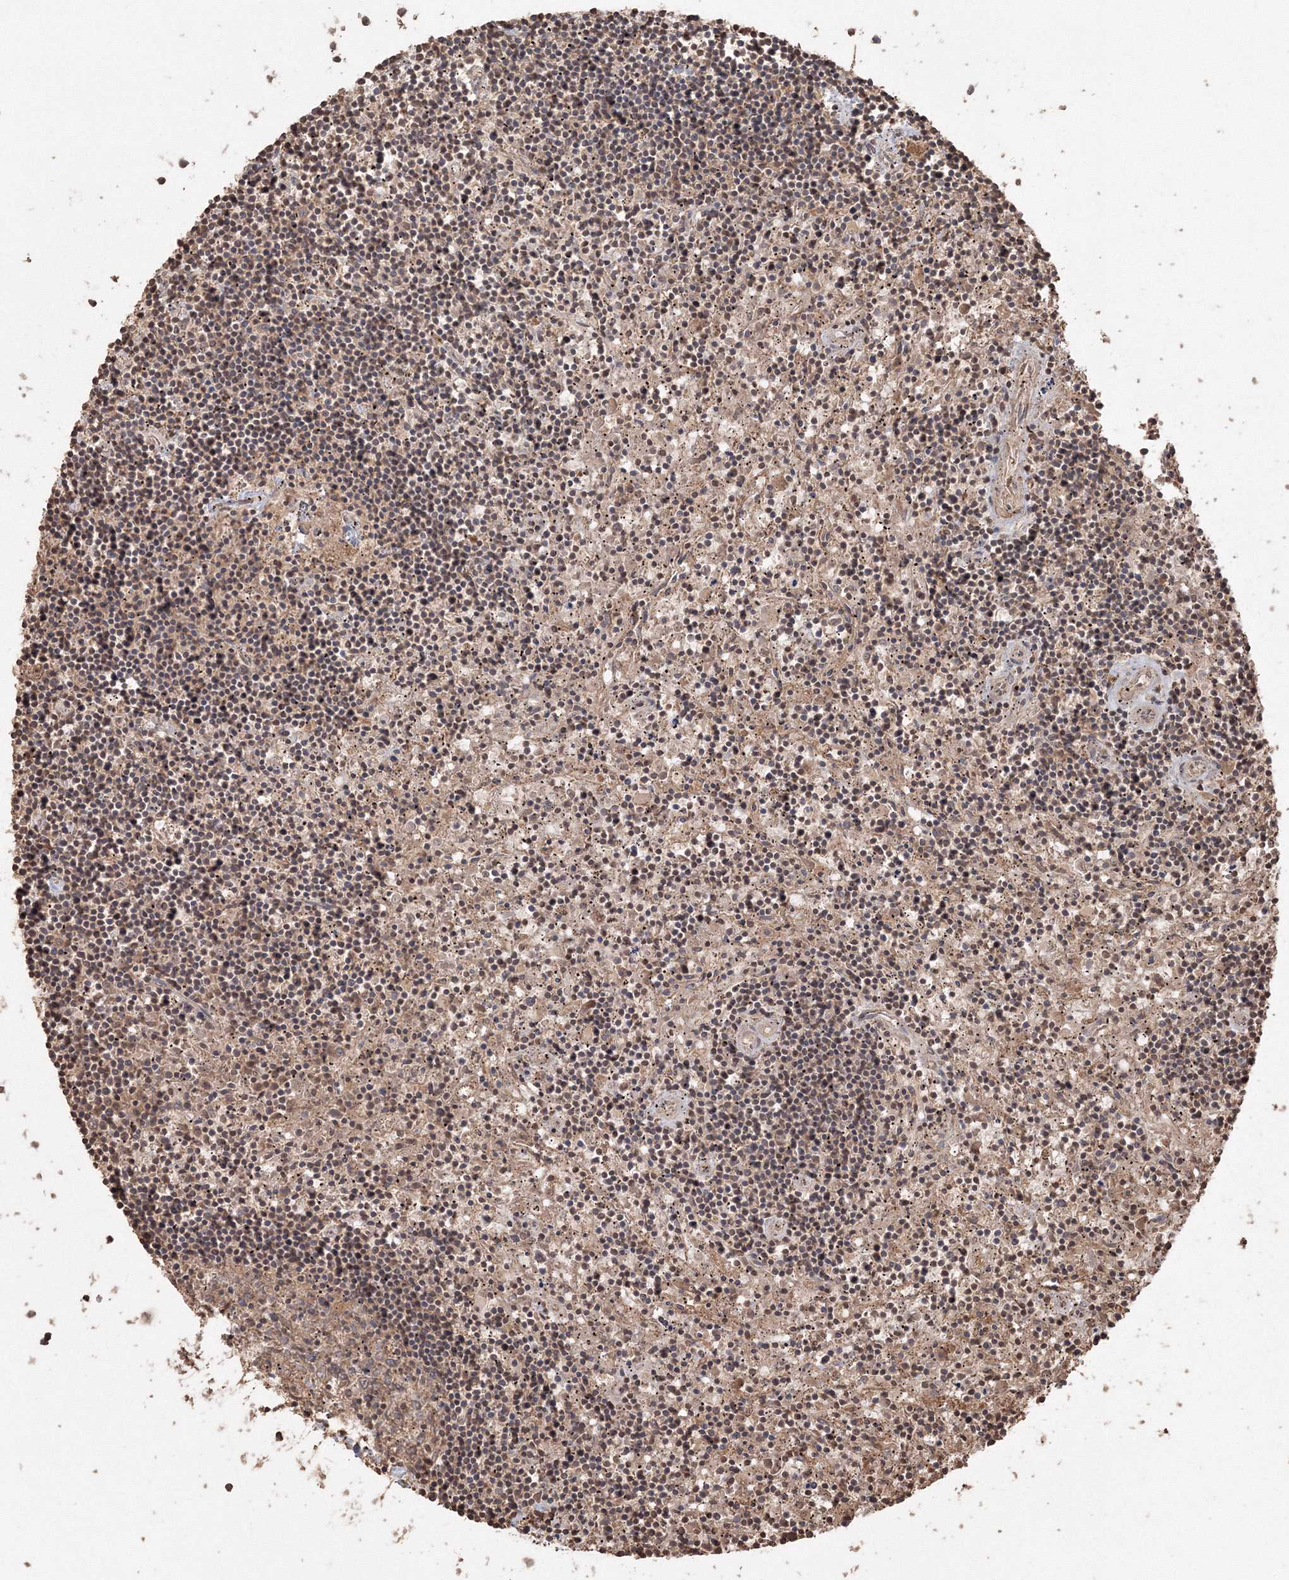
{"staining": {"intensity": "weak", "quantity": "<25%", "location": "cytoplasmic/membranous"}, "tissue": "lymphoma", "cell_type": "Tumor cells", "image_type": "cancer", "snomed": [{"axis": "morphology", "description": "Malignant lymphoma, non-Hodgkin's type, Low grade"}, {"axis": "topography", "description": "Spleen"}], "caption": "Protein analysis of lymphoma displays no significant staining in tumor cells.", "gene": "CCDC122", "patient": {"sex": "male", "age": 76}}